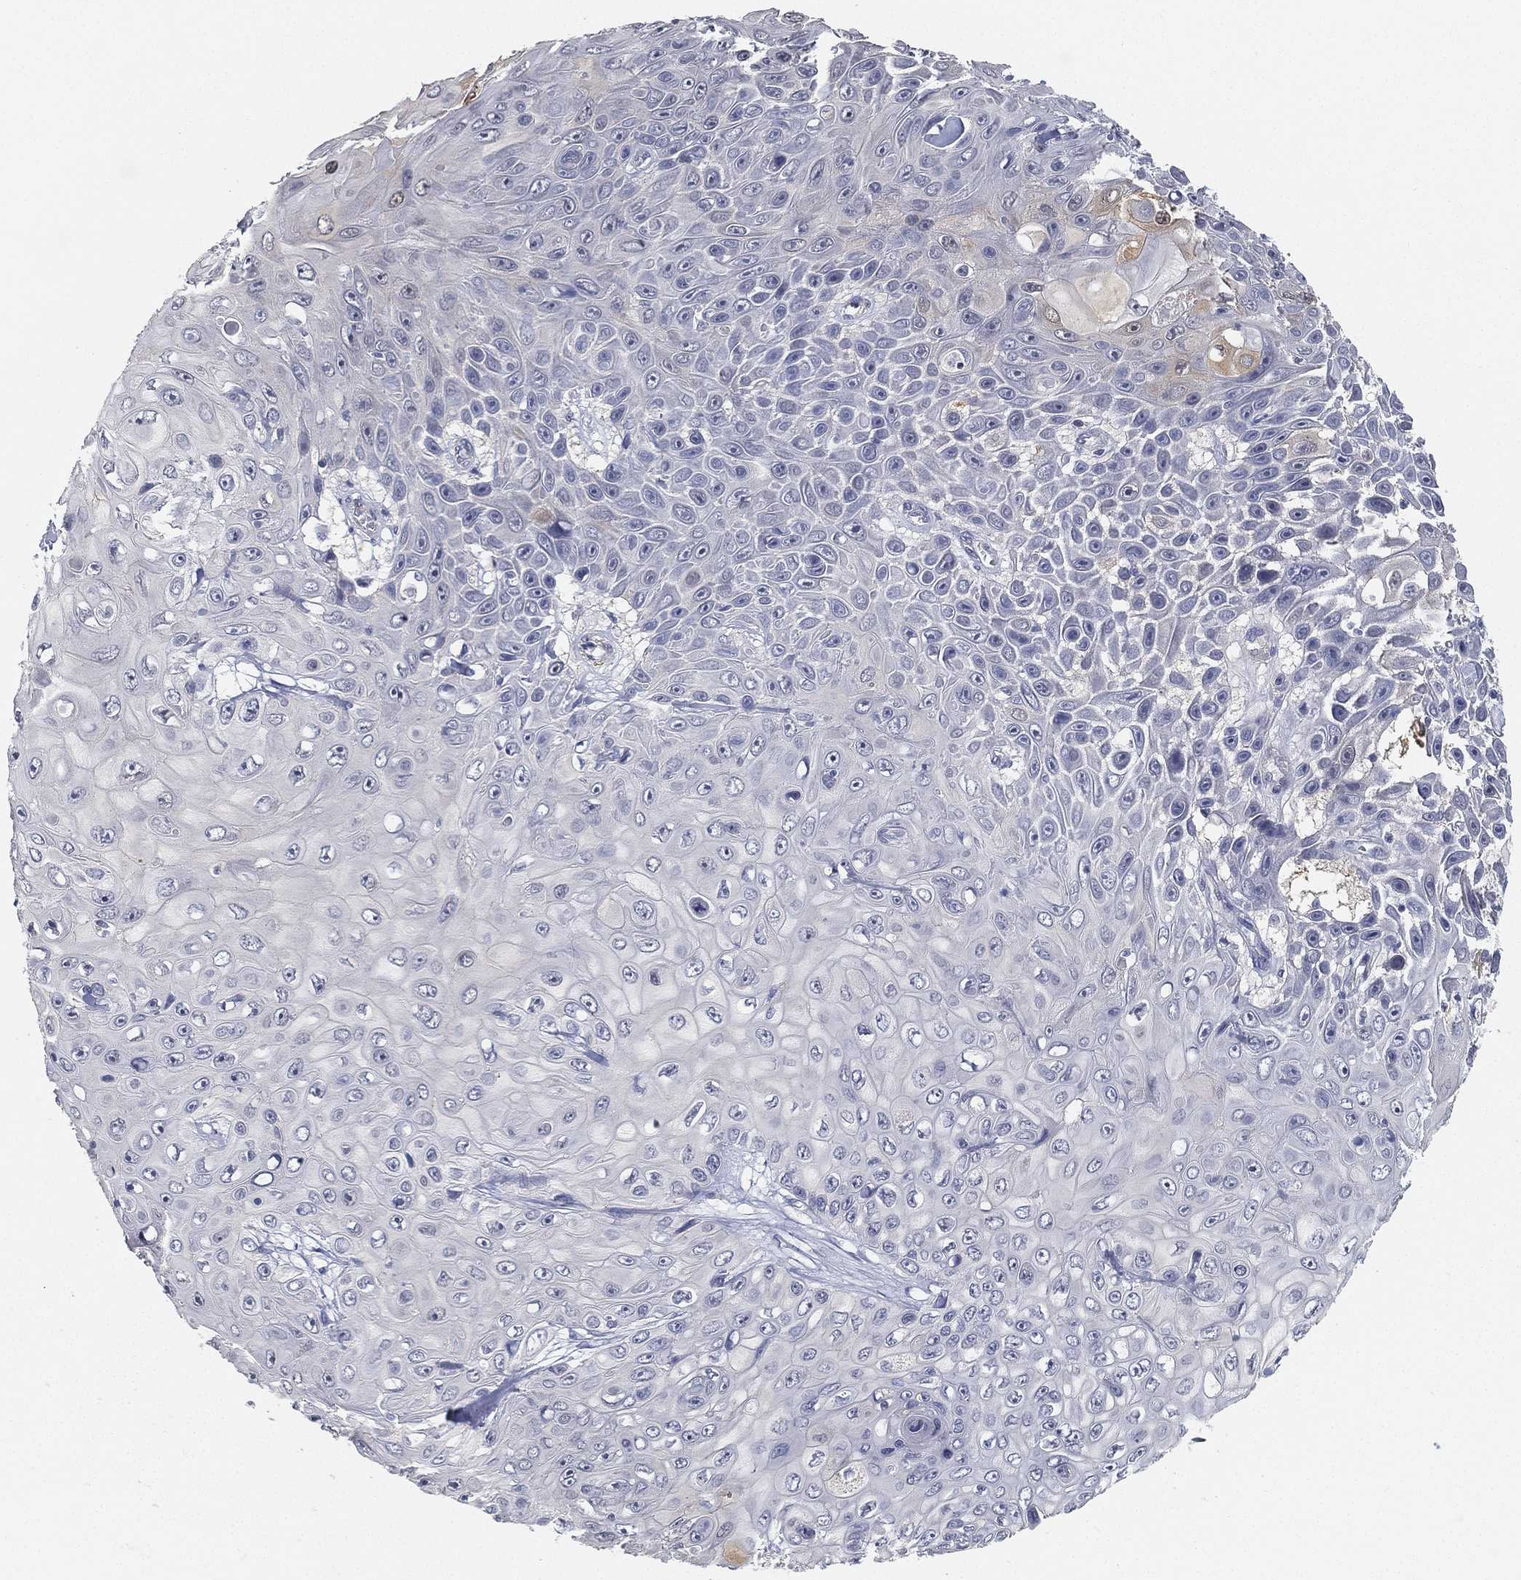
{"staining": {"intensity": "negative", "quantity": "none", "location": "none"}, "tissue": "skin cancer", "cell_type": "Tumor cells", "image_type": "cancer", "snomed": [{"axis": "morphology", "description": "Squamous cell carcinoma, NOS"}, {"axis": "topography", "description": "Skin"}], "caption": "IHC image of neoplastic tissue: skin cancer (squamous cell carcinoma) stained with DAB demonstrates no significant protein staining in tumor cells. (Stains: DAB (3,3'-diaminobenzidine) immunohistochemistry with hematoxylin counter stain, Microscopy: brightfield microscopy at high magnification).", "gene": "GPR61", "patient": {"sex": "male", "age": 82}}